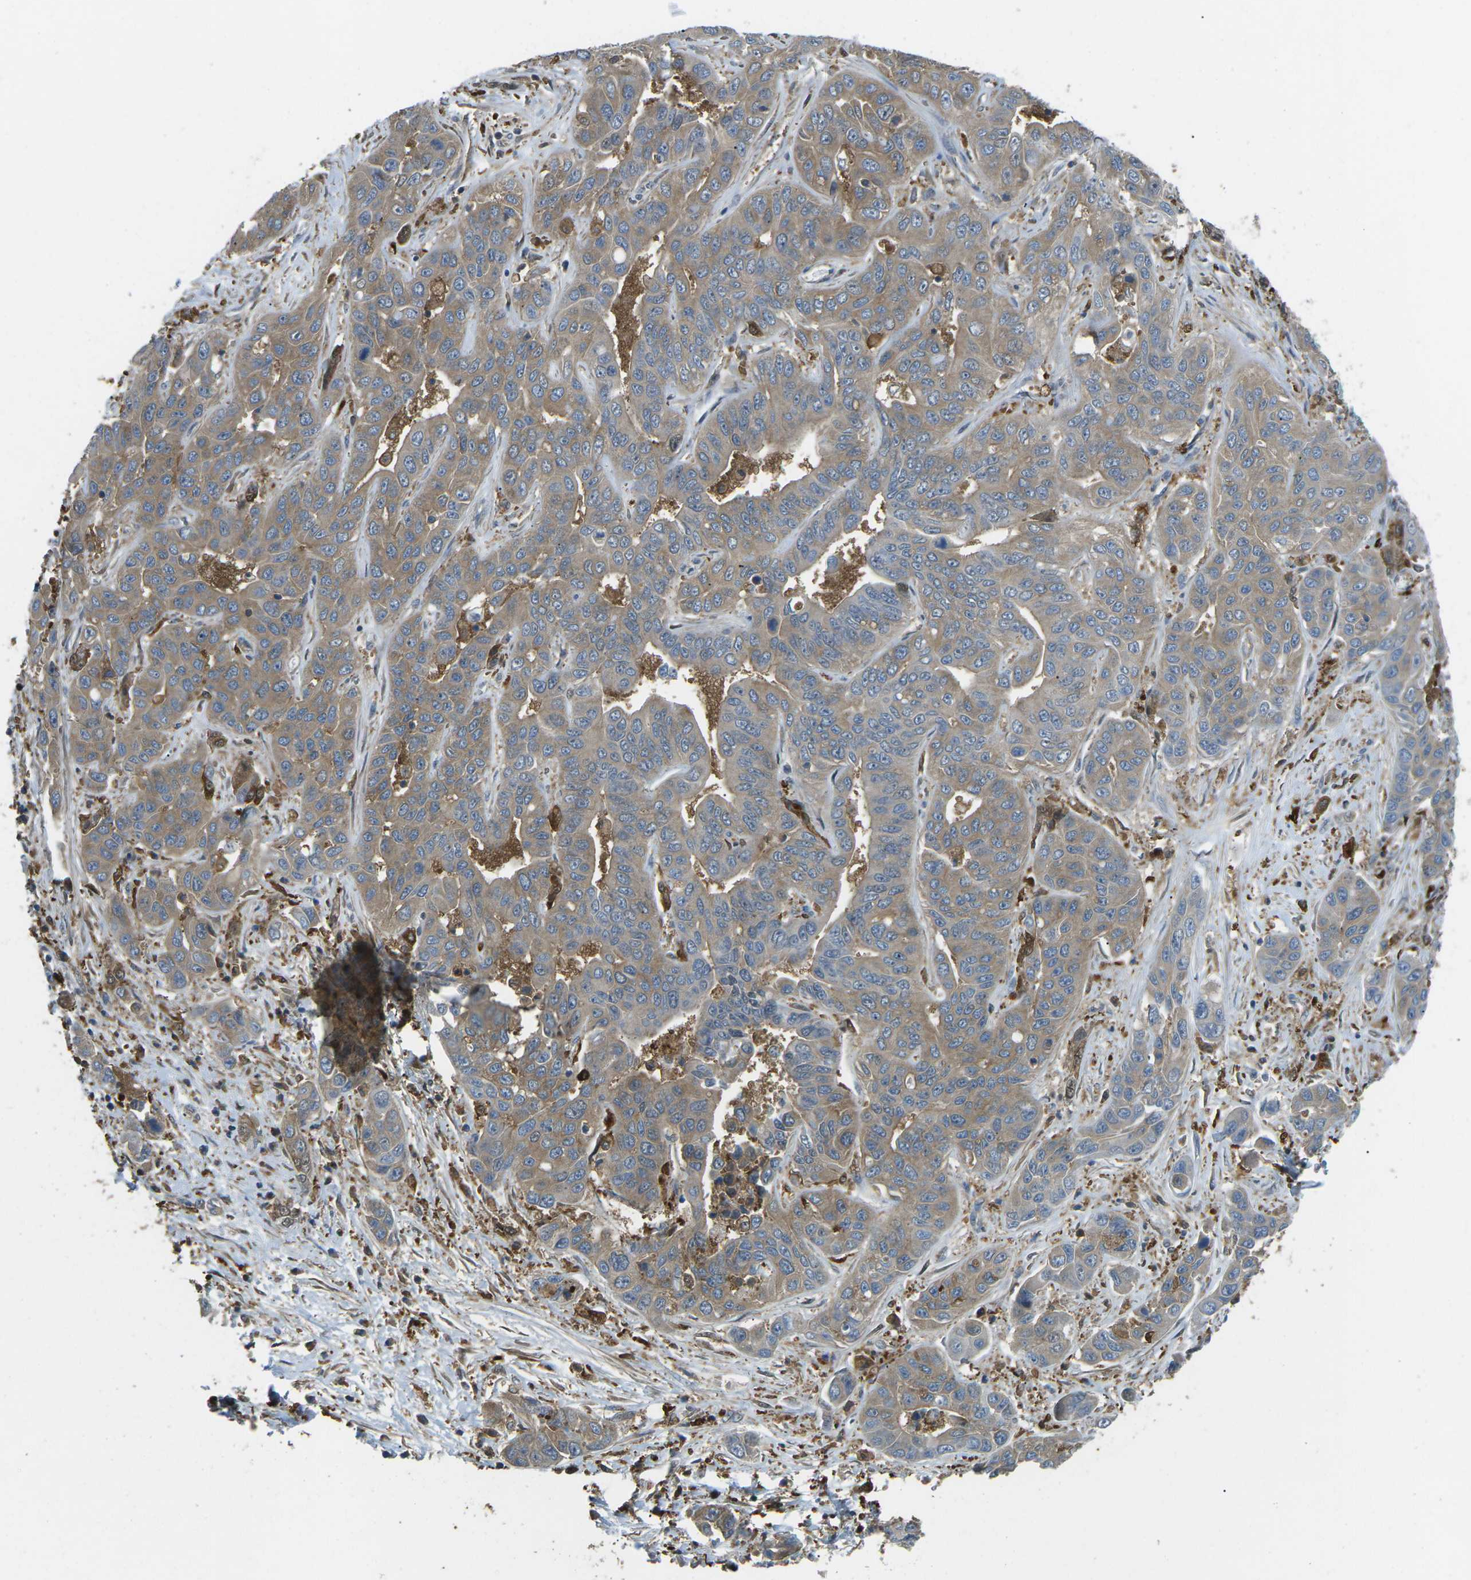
{"staining": {"intensity": "weak", "quantity": ">75%", "location": "cytoplasmic/membranous"}, "tissue": "liver cancer", "cell_type": "Tumor cells", "image_type": "cancer", "snomed": [{"axis": "morphology", "description": "Cholangiocarcinoma"}, {"axis": "topography", "description": "Liver"}], "caption": "Protein expression analysis of liver cancer (cholangiocarcinoma) shows weak cytoplasmic/membranous staining in about >75% of tumor cells. (Stains: DAB in brown, nuclei in blue, Microscopy: brightfield microscopy at high magnification).", "gene": "PIEZO2", "patient": {"sex": "female", "age": 52}}